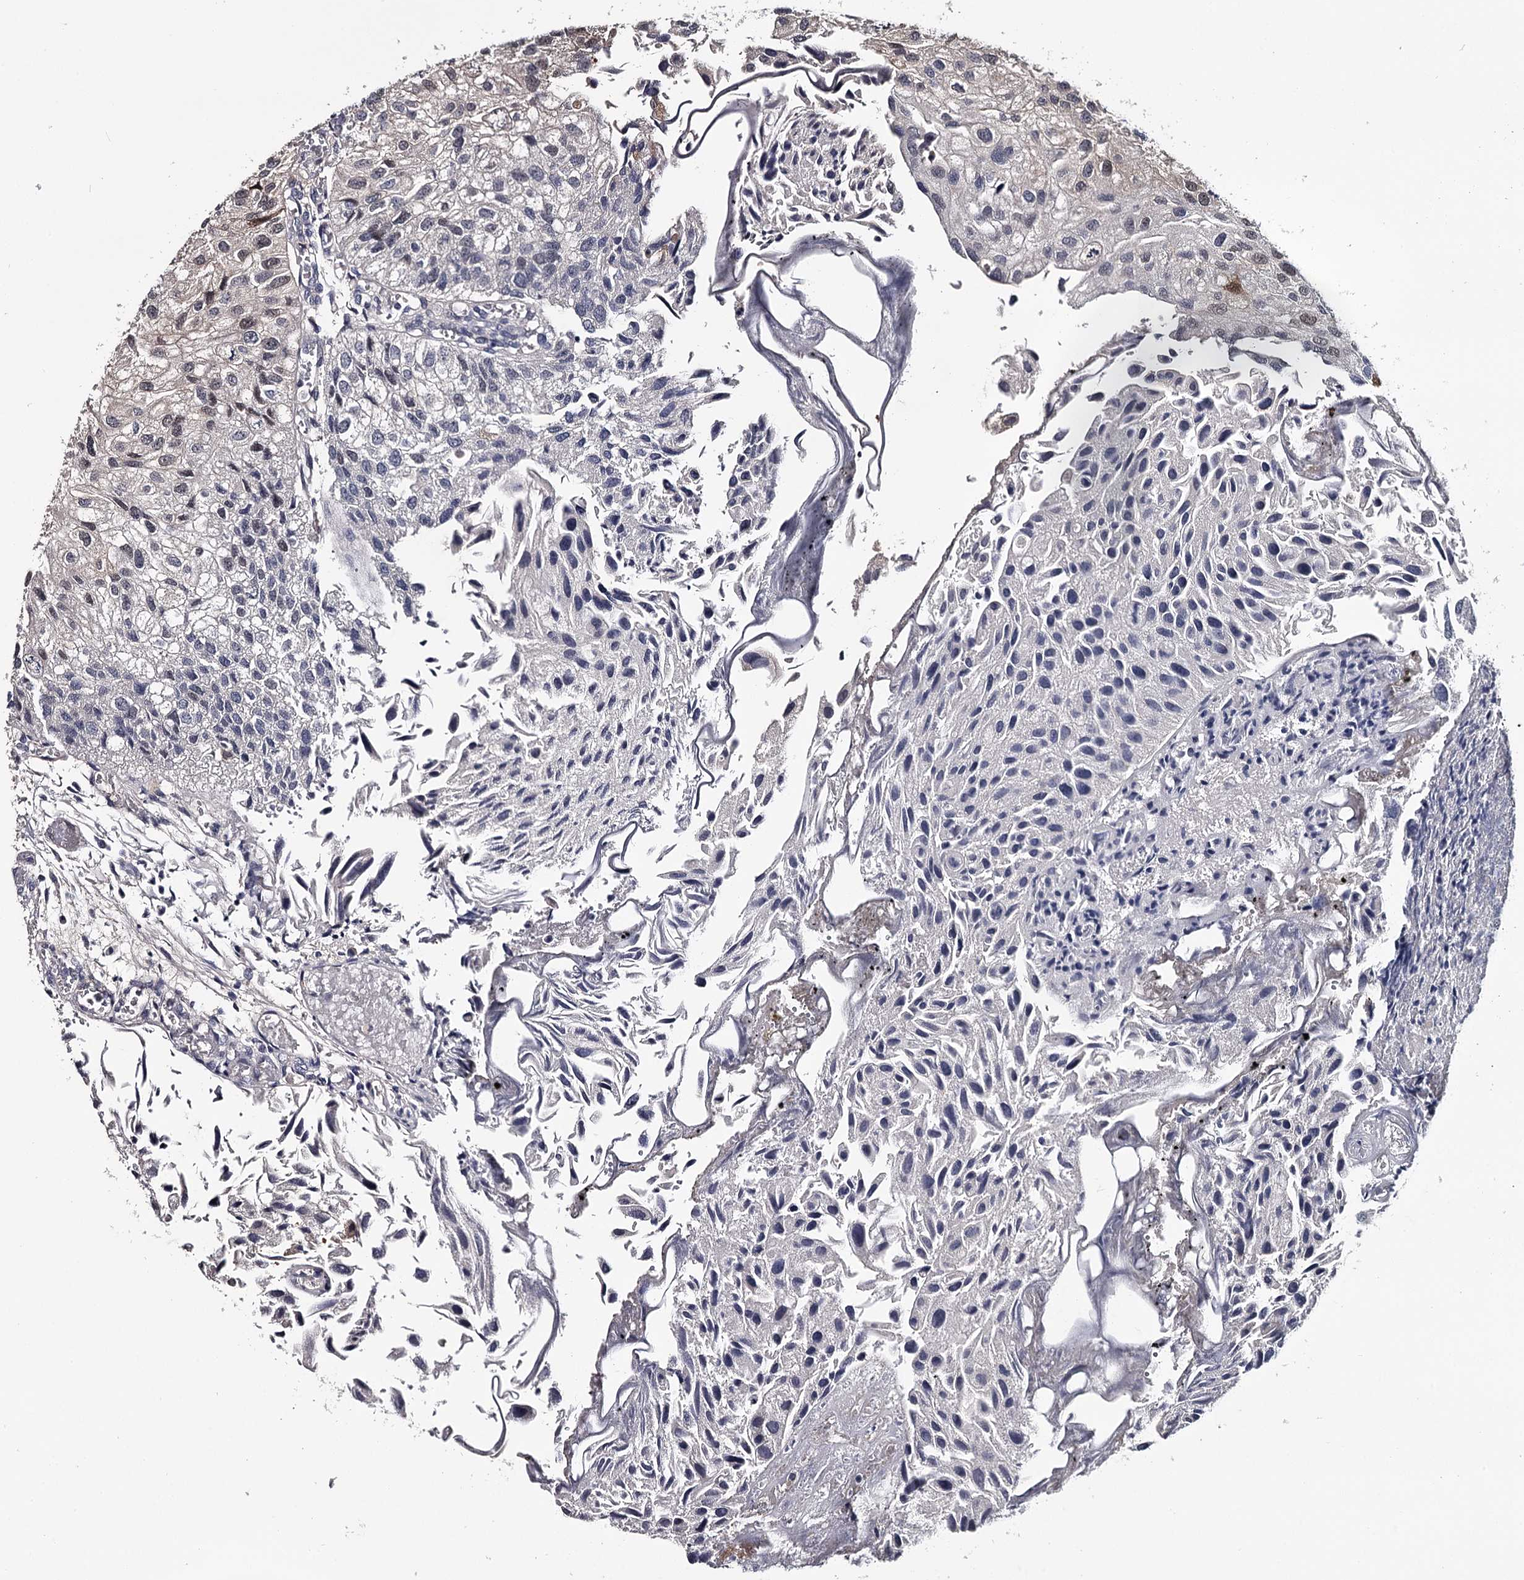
{"staining": {"intensity": "moderate", "quantity": "25%-75%", "location": "cytoplasmic/membranous,nuclear"}, "tissue": "urothelial cancer", "cell_type": "Tumor cells", "image_type": "cancer", "snomed": [{"axis": "morphology", "description": "Urothelial carcinoma, Low grade"}, {"axis": "topography", "description": "Urinary bladder"}], "caption": "Urothelial cancer tissue displays moderate cytoplasmic/membranous and nuclear positivity in about 25%-75% of tumor cells", "gene": "GSTO1", "patient": {"sex": "female", "age": 89}}